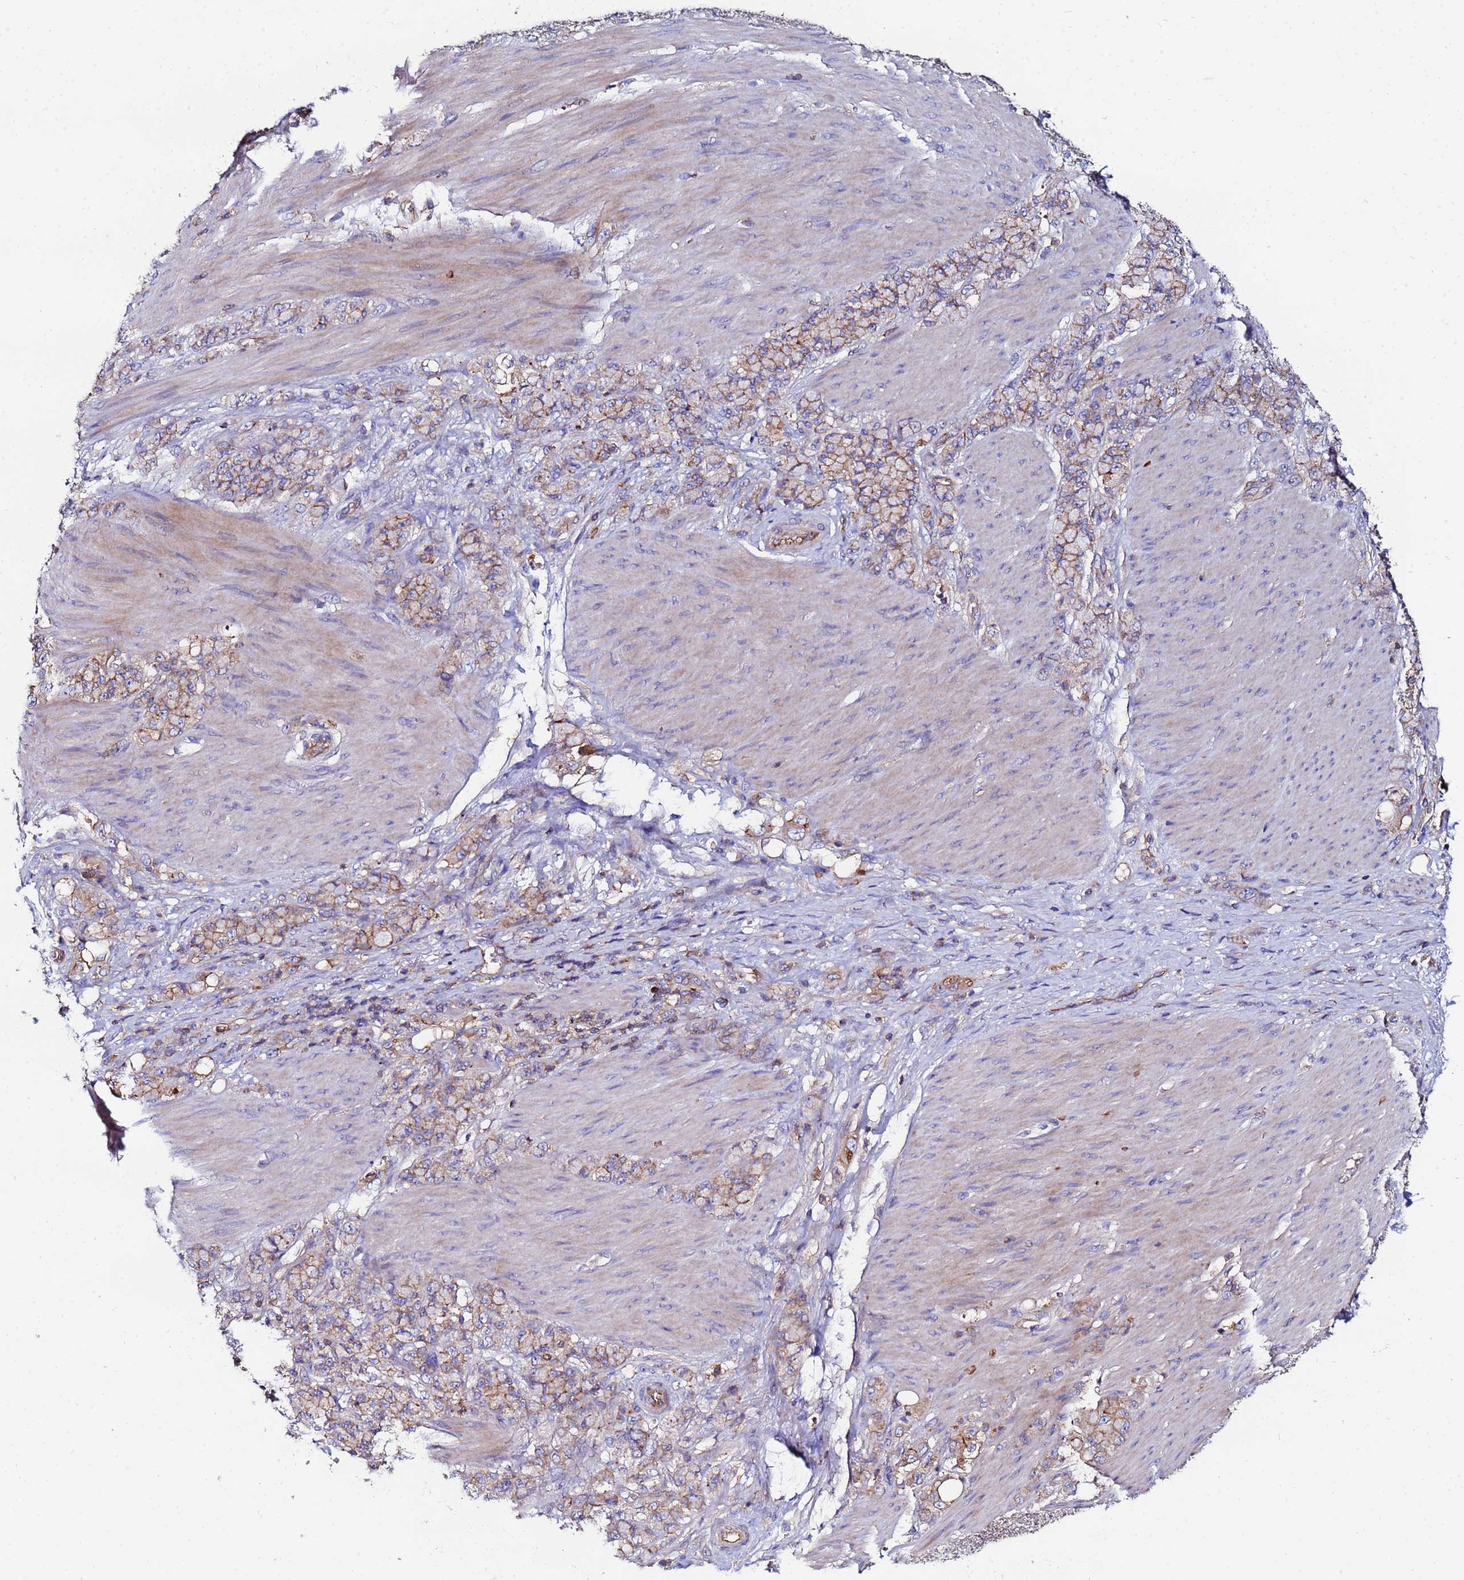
{"staining": {"intensity": "weak", "quantity": ">75%", "location": "cytoplasmic/membranous"}, "tissue": "stomach cancer", "cell_type": "Tumor cells", "image_type": "cancer", "snomed": [{"axis": "morphology", "description": "Normal tissue, NOS"}, {"axis": "morphology", "description": "Adenocarcinoma, NOS"}, {"axis": "topography", "description": "Stomach"}], "caption": "The immunohistochemical stain labels weak cytoplasmic/membranous positivity in tumor cells of stomach adenocarcinoma tissue.", "gene": "POTEE", "patient": {"sex": "female", "age": 79}}